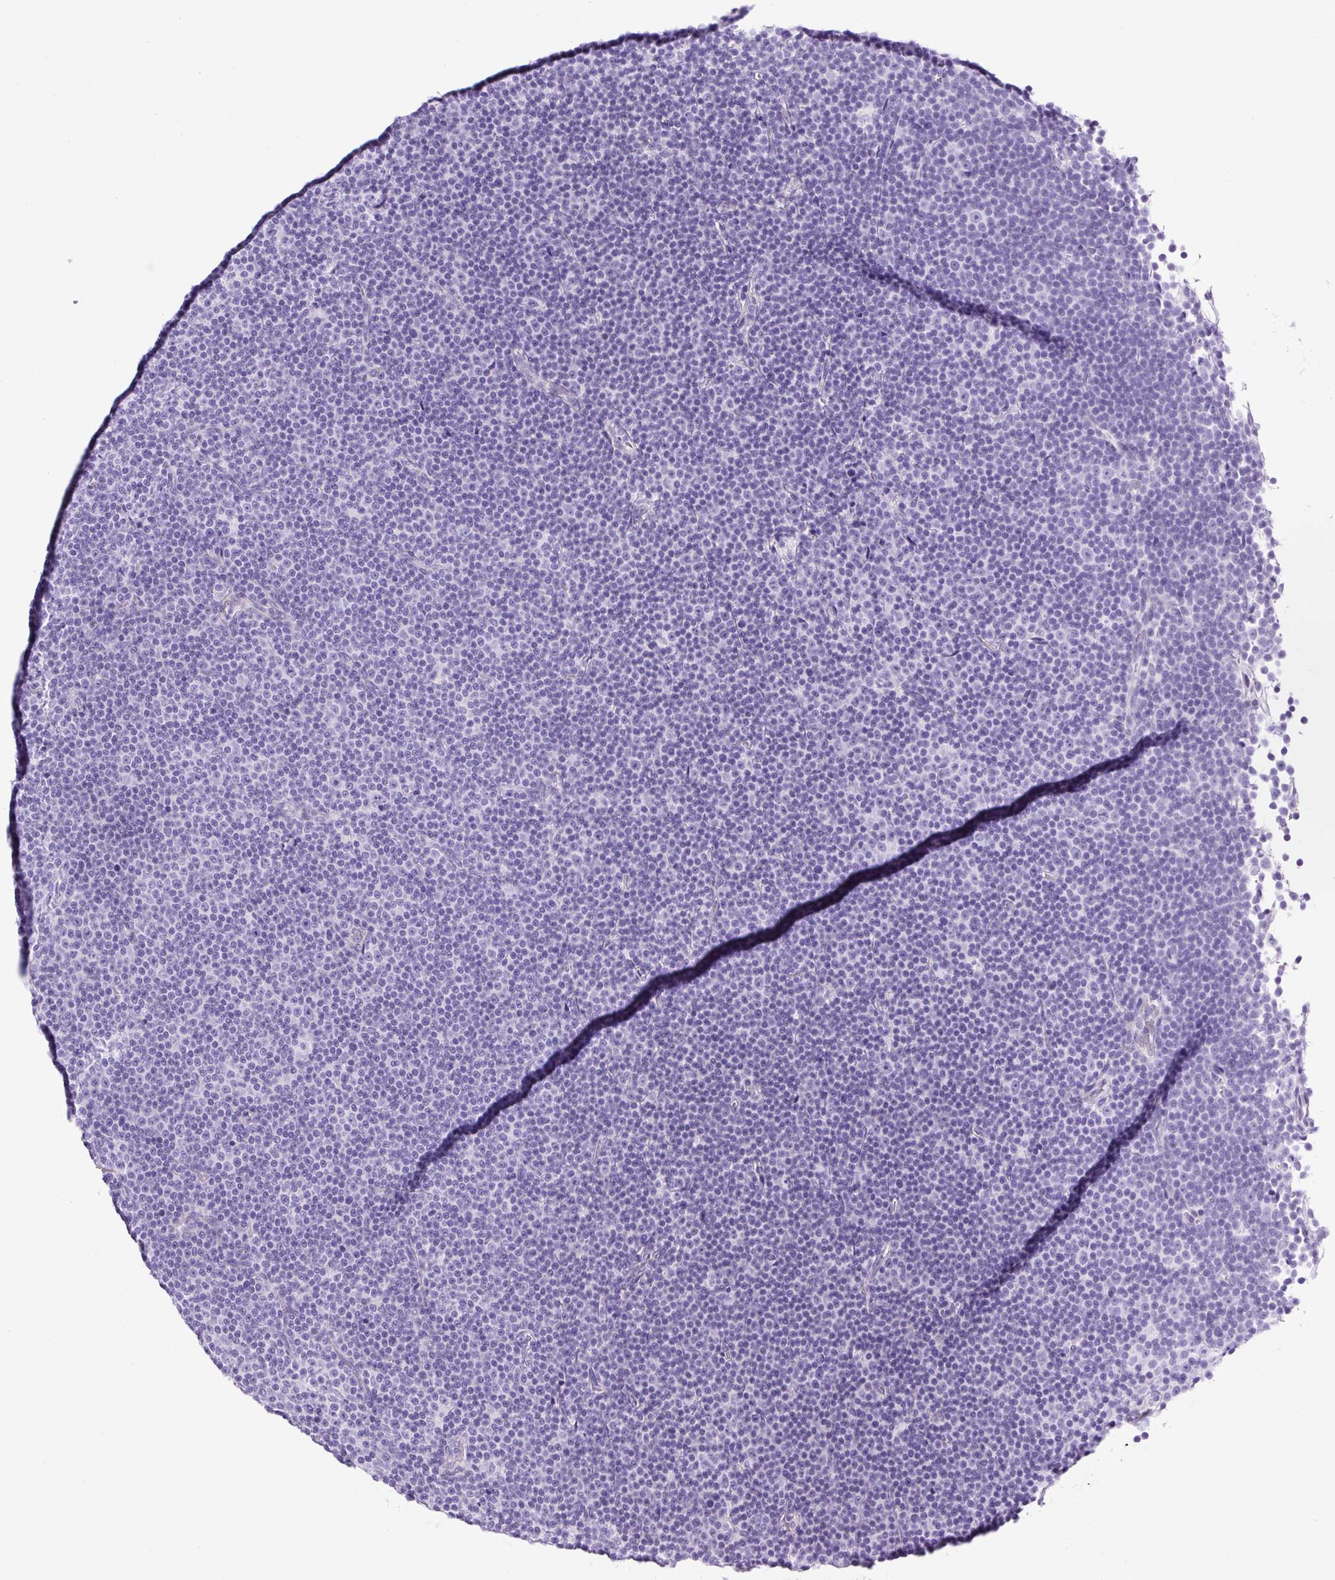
{"staining": {"intensity": "negative", "quantity": "none", "location": "none"}, "tissue": "lymphoma", "cell_type": "Tumor cells", "image_type": "cancer", "snomed": [{"axis": "morphology", "description": "Malignant lymphoma, non-Hodgkin's type, Low grade"}, {"axis": "topography", "description": "Lymph node"}], "caption": "This image is of low-grade malignant lymphoma, non-Hodgkin's type stained with immunohistochemistry to label a protein in brown with the nuclei are counter-stained blue. There is no positivity in tumor cells.", "gene": "UPP1", "patient": {"sex": "female", "age": 67}}